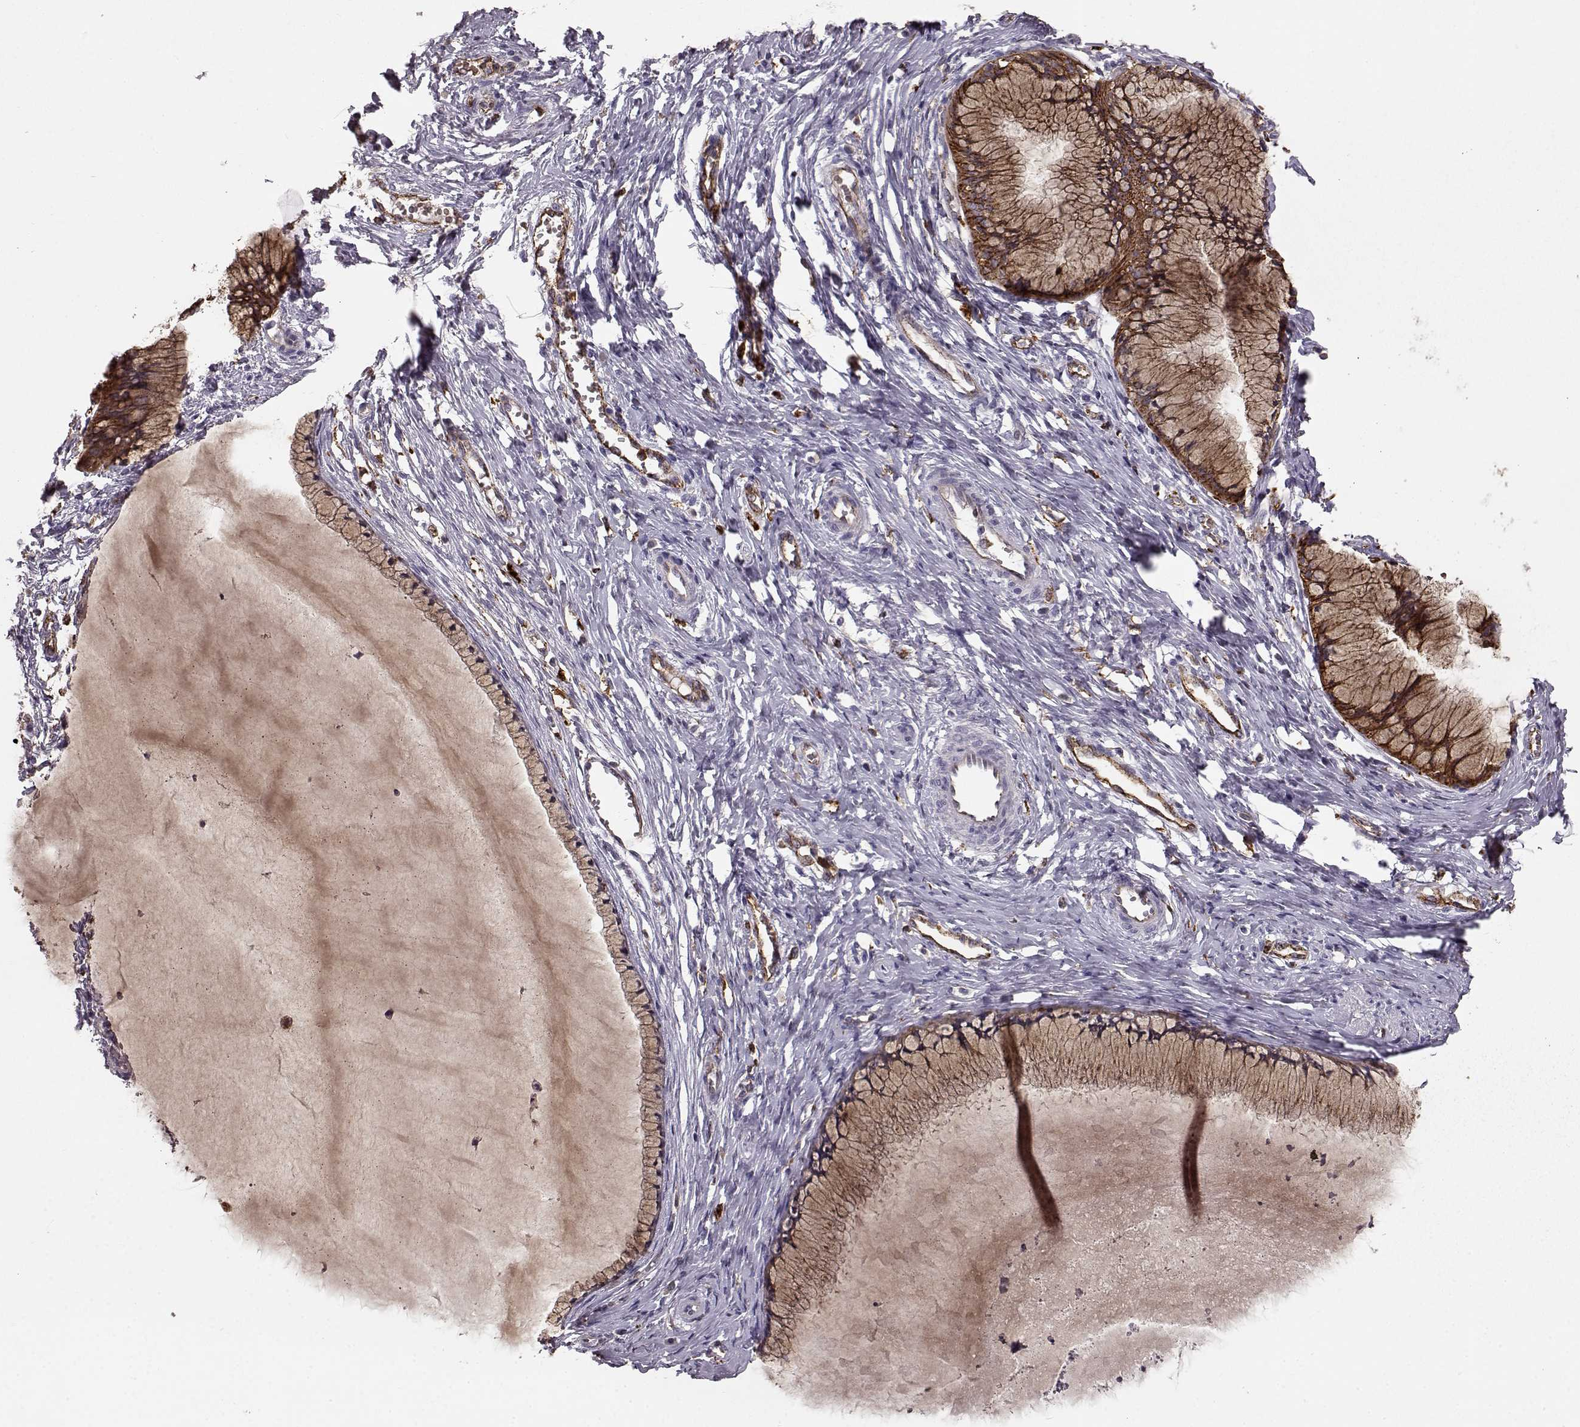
{"staining": {"intensity": "moderate", "quantity": ">75%", "location": "cytoplasmic/membranous"}, "tissue": "cervical cancer", "cell_type": "Tumor cells", "image_type": "cancer", "snomed": [{"axis": "morphology", "description": "Squamous cell carcinoma, NOS"}, {"axis": "topography", "description": "Cervix"}], "caption": "The histopathology image displays staining of cervical cancer (squamous cell carcinoma), revealing moderate cytoplasmic/membranous protein expression (brown color) within tumor cells.", "gene": "CCNF", "patient": {"sex": "female", "age": 36}}